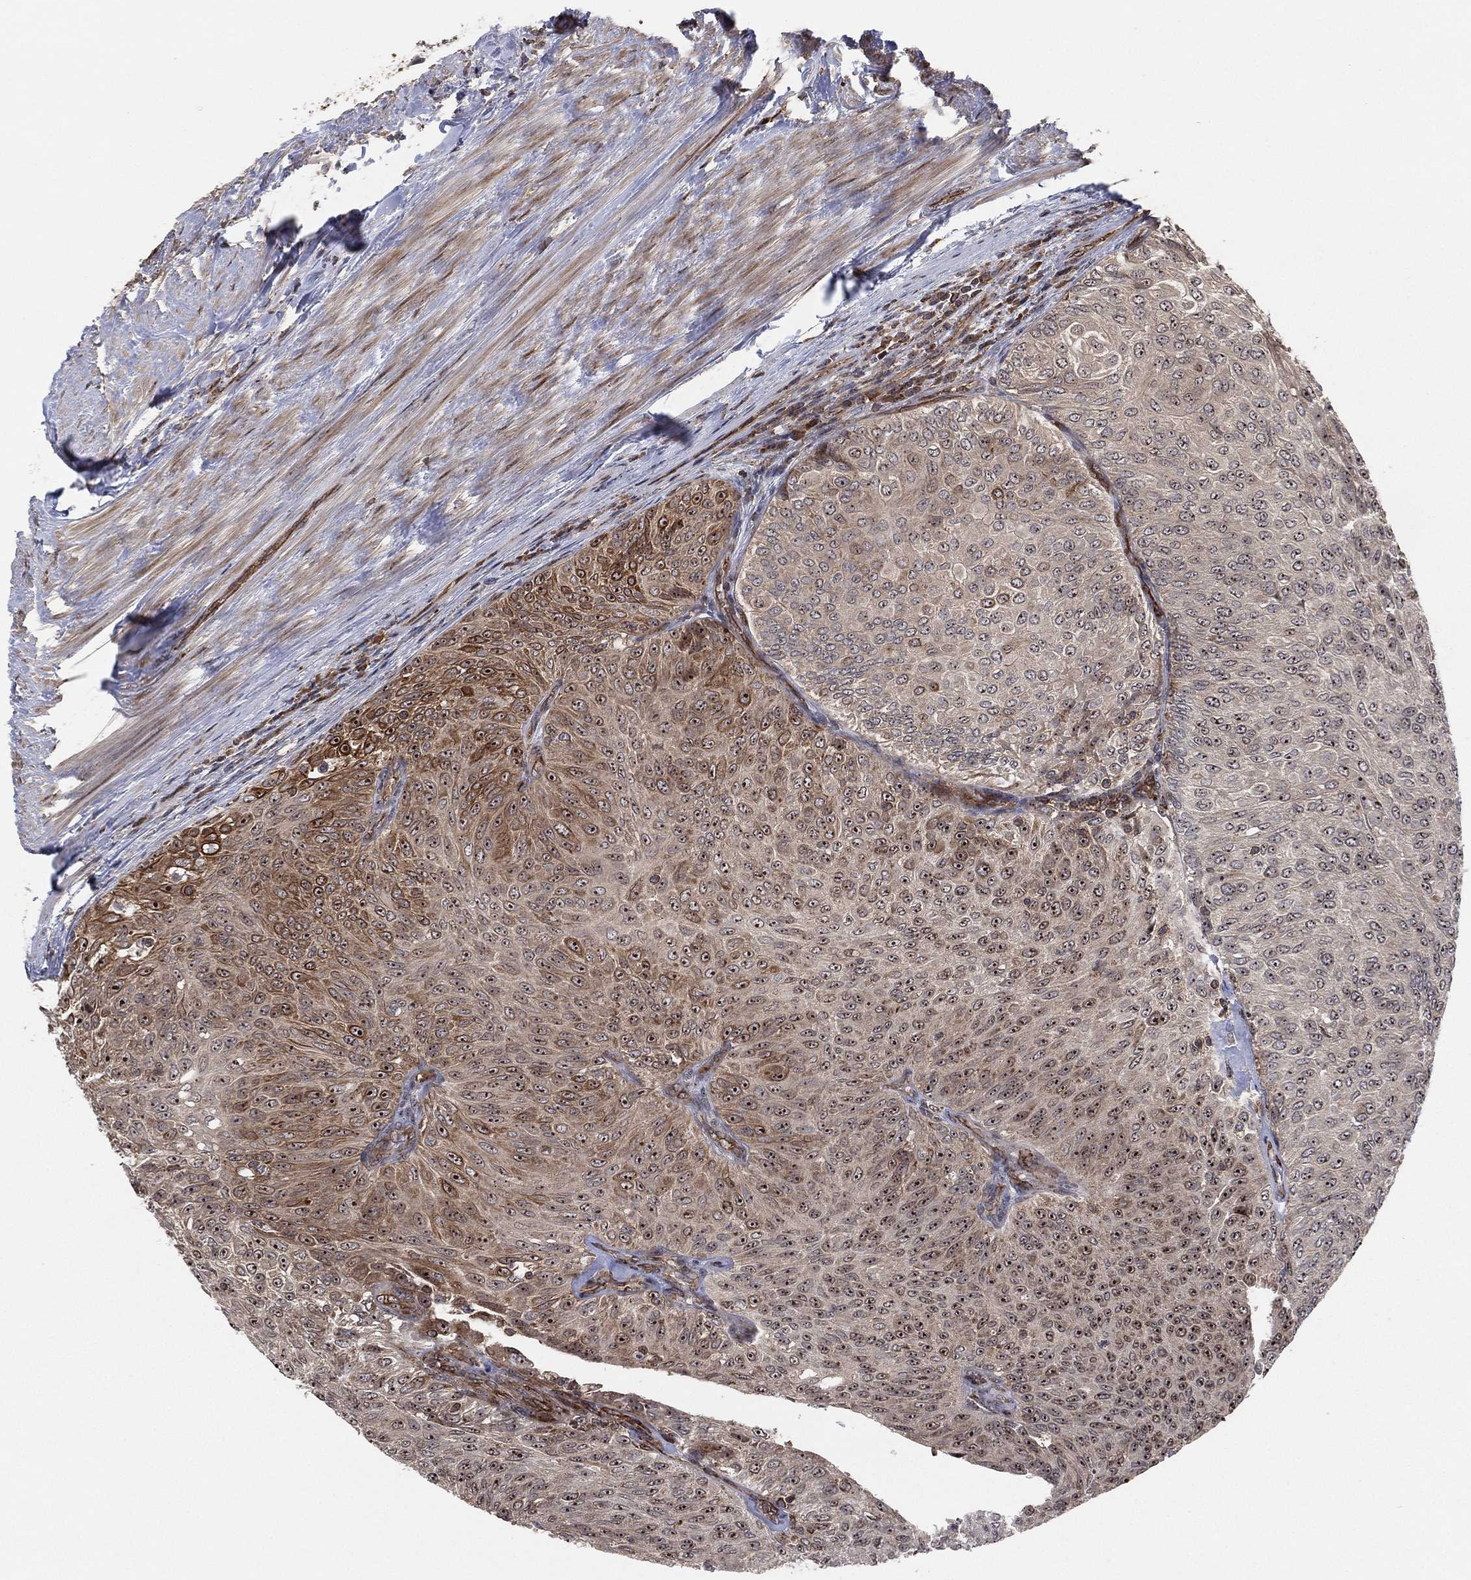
{"staining": {"intensity": "strong", "quantity": "<25%", "location": "cytoplasmic/membranous"}, "tissue": "urothelial cancer", "cell_type": "Tumor cells", "image_type": "cancer", "snomed": [{"axis": "morphology", "description": "Urothelial carcinoma, Low grade"}, {"axis": "topography", "description": "Ureter, NOS"}, {"axis": "topography", "description": "Urinary bladder"}], "caption": "The immunohistochemical stain labels strong cytoplasmic/membranous expression in tumor cells of urothelial carcinoma (low-grade) tissue.", "gene": "TMCO1", "patient": {"sex": "male", "age": 78}}